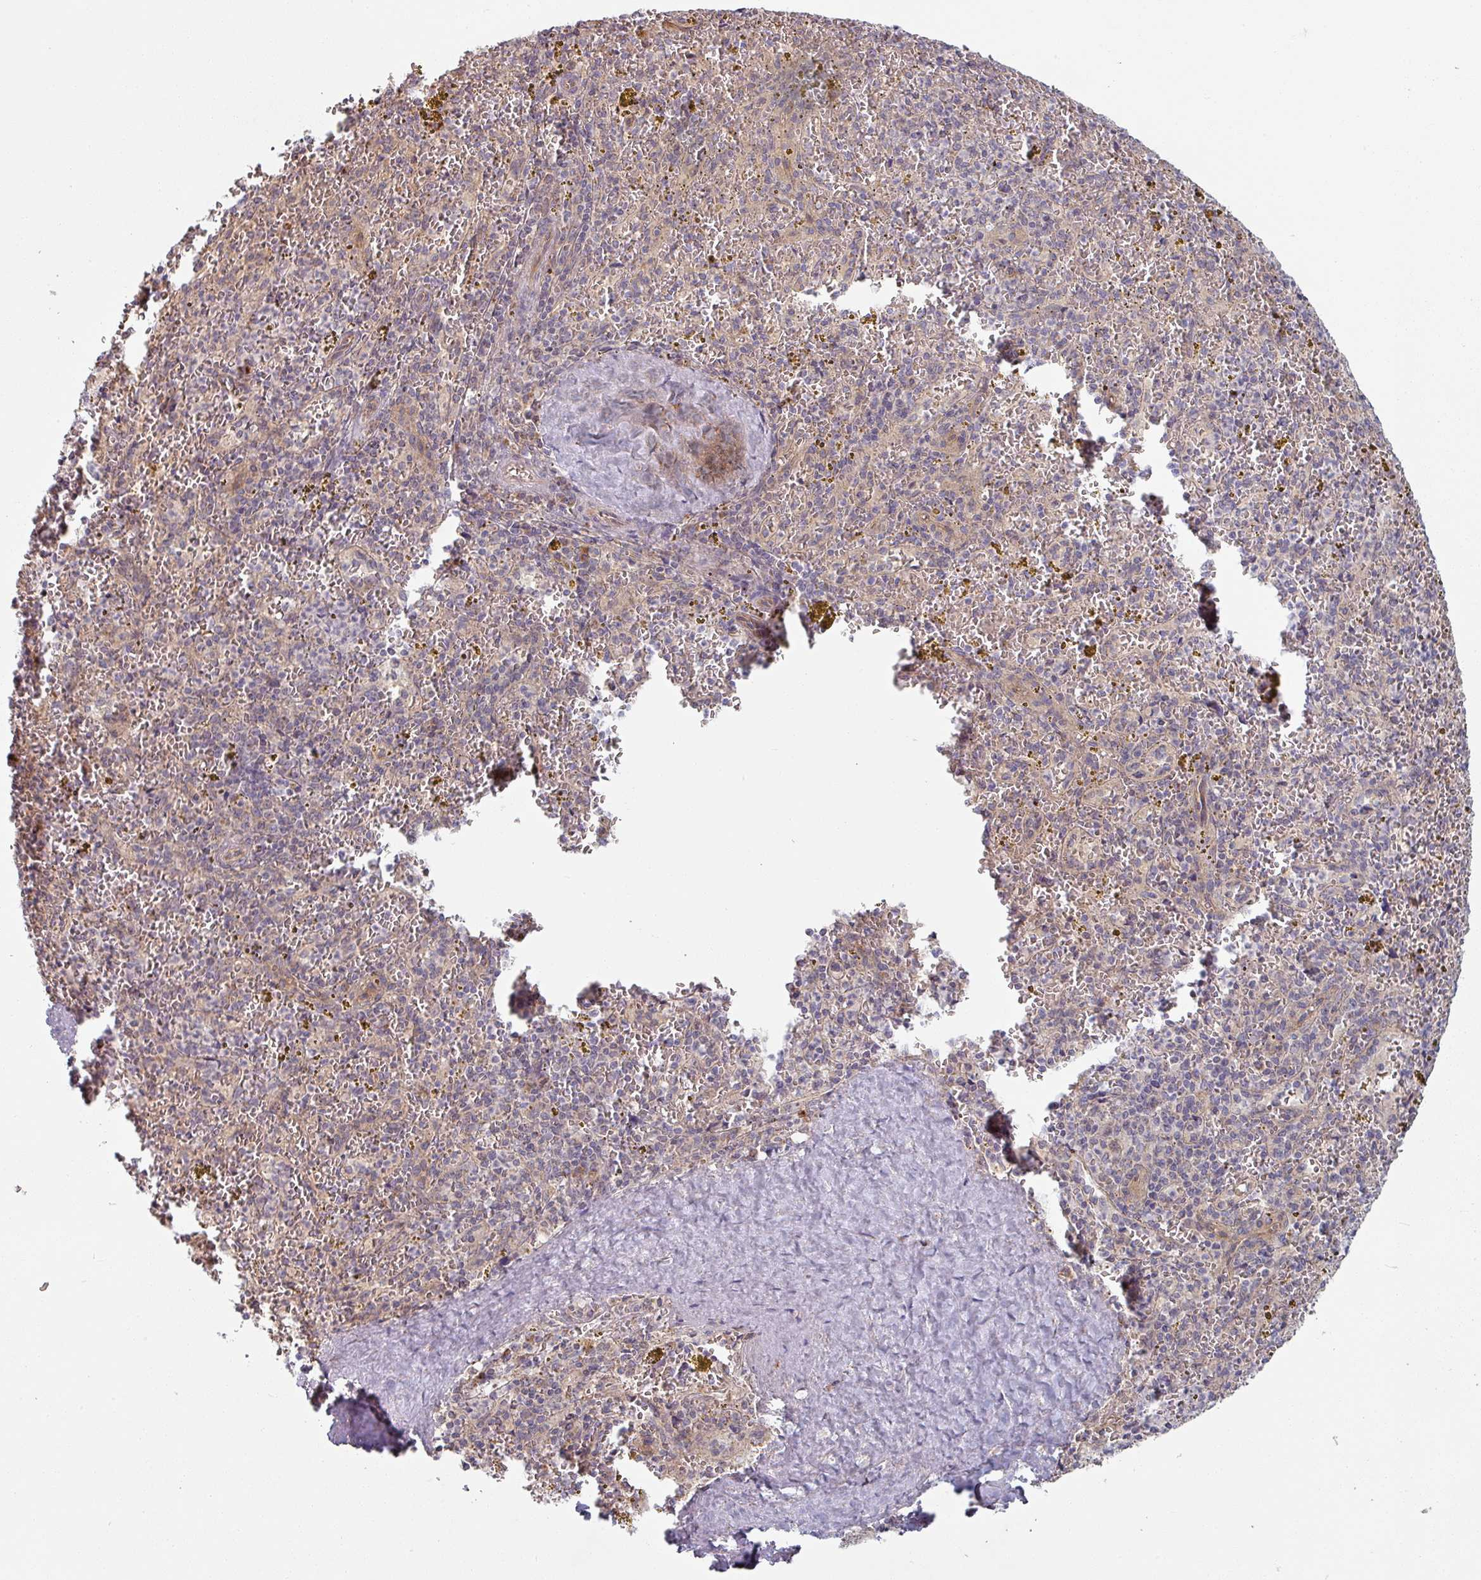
{"staining": {"intensity": "negative", "quantity": "none", "location": "none"}, "tissue": "spleen", "cell_type": "Cells in red pulp", "image_type": "normal", "snomed": [{"axis": "morphology", "description": "Normal tissue, NOS"}, {"axis": "topography", "description": "Spleen"}], "caption": "Micrograph shows no protein staining in cells in red pulp of unremarkable spleen. Nuclei are stained in blue.", "gene": "PLEKHJ1", "patient": {"sex": "male", "age": 57}}